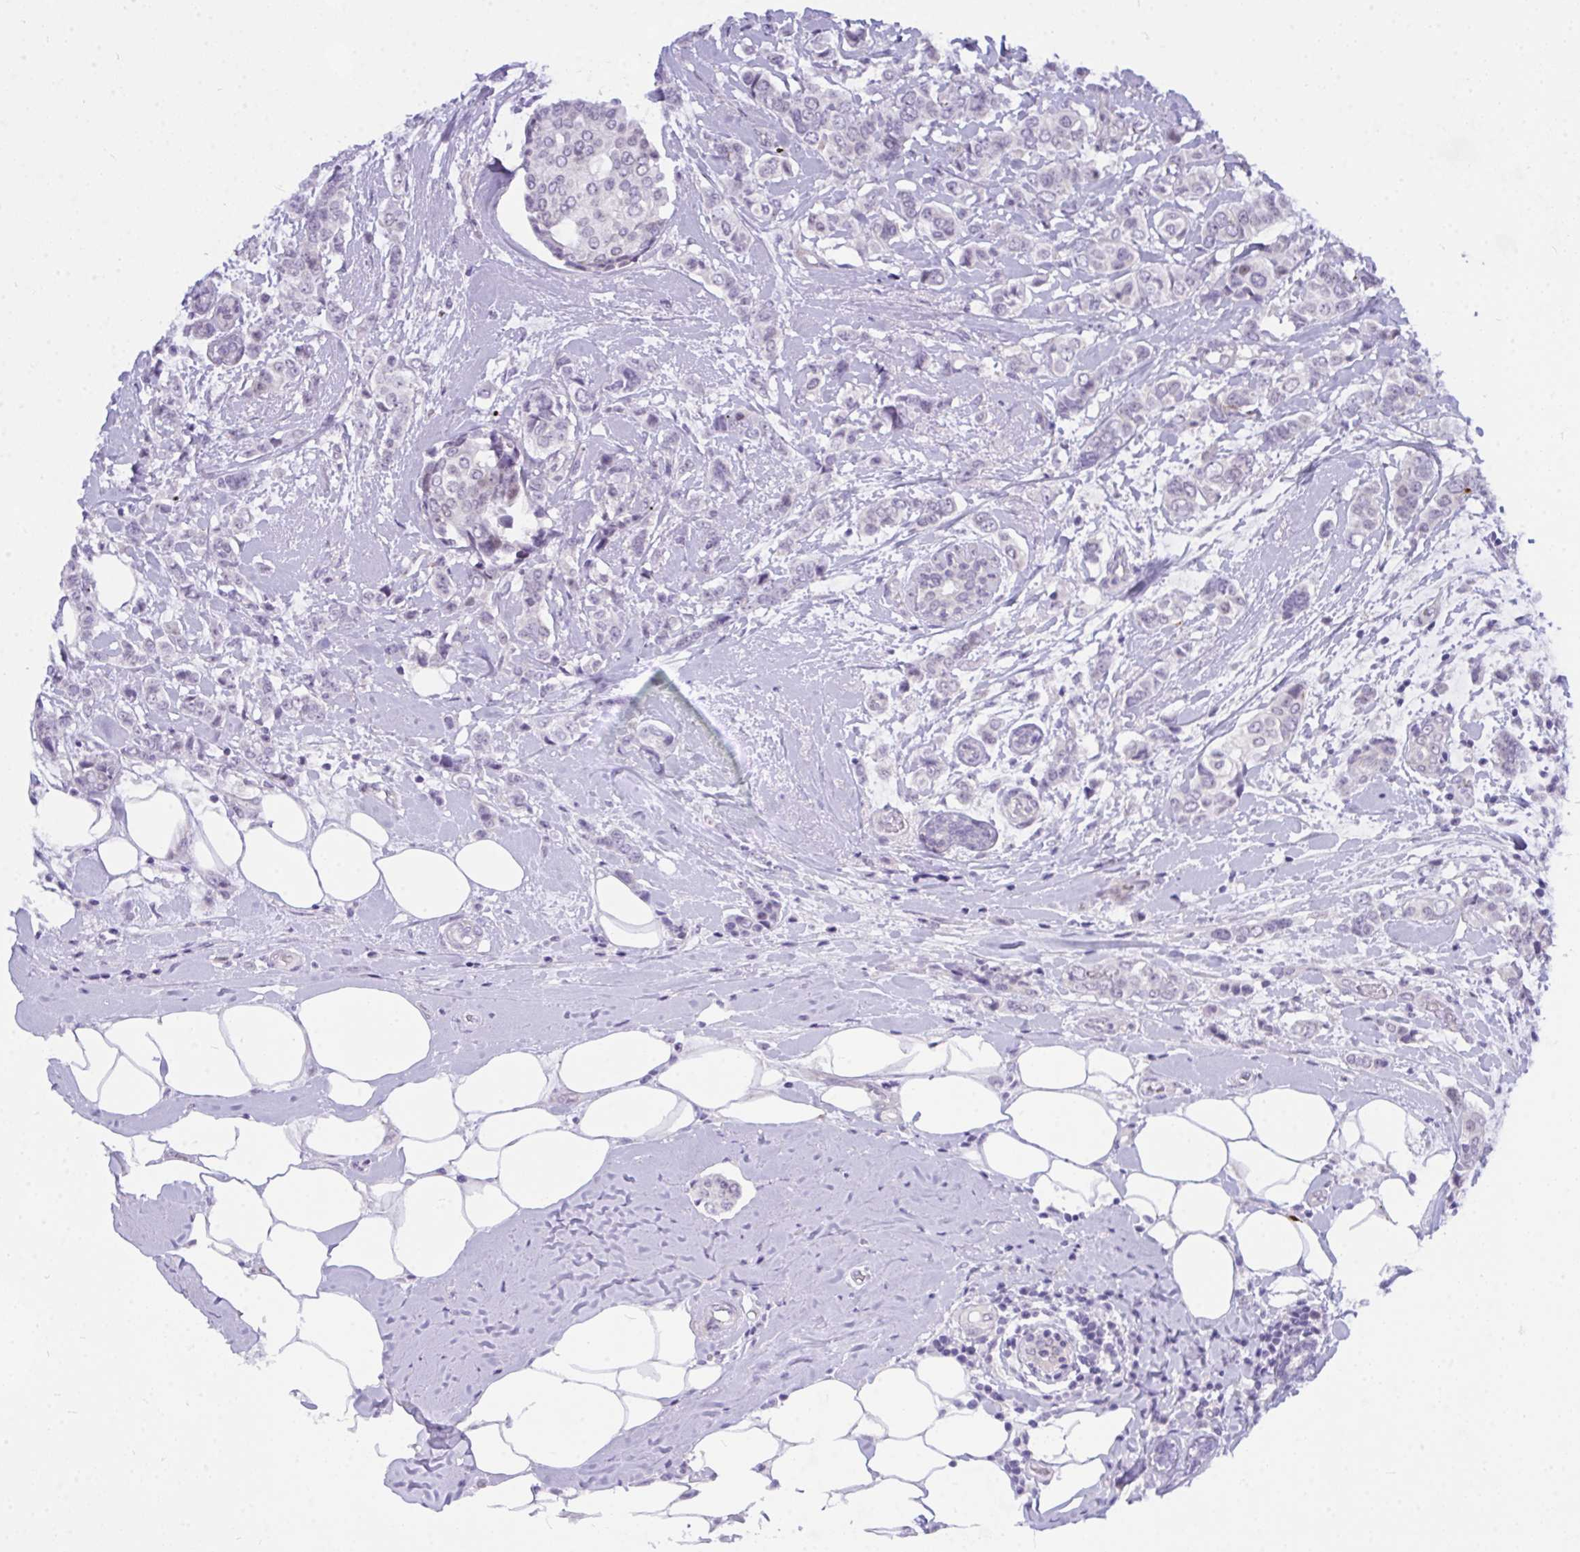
{"staining": {"intensity": "negative", "quantity": "none", "location": "none"}, "tissue": "breast cancer", "cell_type": "Tumor cells", "image_type": "cancer", "snomed": [{"axis": "morphology", "description": "Lobular carcinoma"}, {"axis": "topography", "description": "Breast"}], "caption": "This is a image of immunohistochemistry staining of lobular carcinoma (breast), which shows no staining in tumor cells. (DAB (3,3'-diaminobenzidine) IHC visualized using brightfield microscopy, high magnification).", "gene": "NFXL1", "patient": {"sex": "female", "age": 51}}